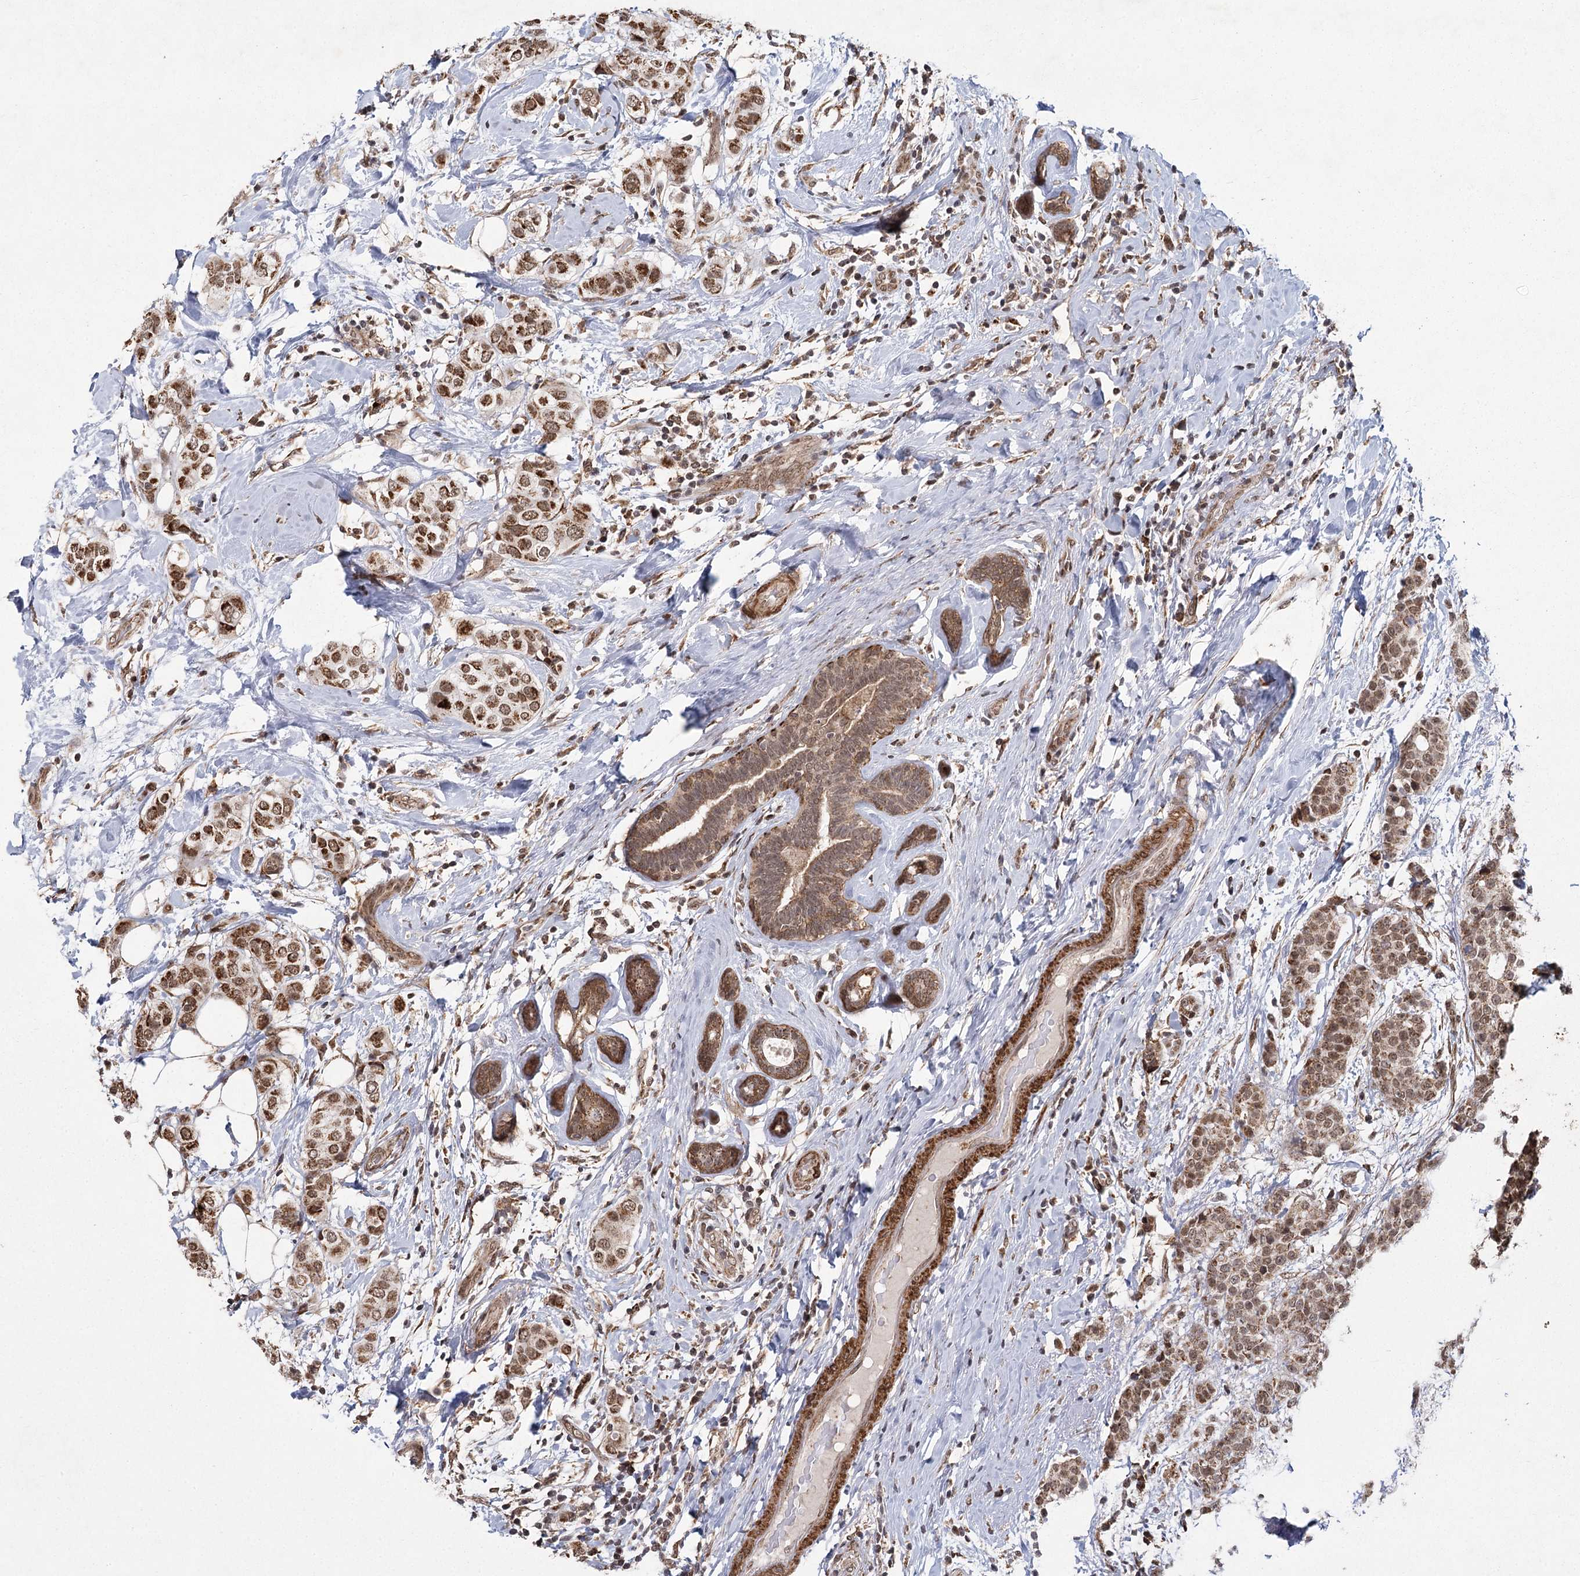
{"staining": {"intensity": "moderate", "quantity": ">75%", "location": "cytoplasmic/membranous,nuclear"}, "tissue": "breast cancer", "cell_type": "Tumor cells", "image_type": "cancer", "snomed": [{"axis": "morphology", "description": "Lobular carcinoma"}, {"axis": "topography", "description": "Breast"}], "caption": "Immunohistochemical staining of human lobular carcinoma (breast) shows medium levels of moderate cytoplasmic/membranous and nuclear protein expression in about >75% of tumor cells.", "gene": "ZCCHC24", "patient": {"sex": "female", "age": 51}}